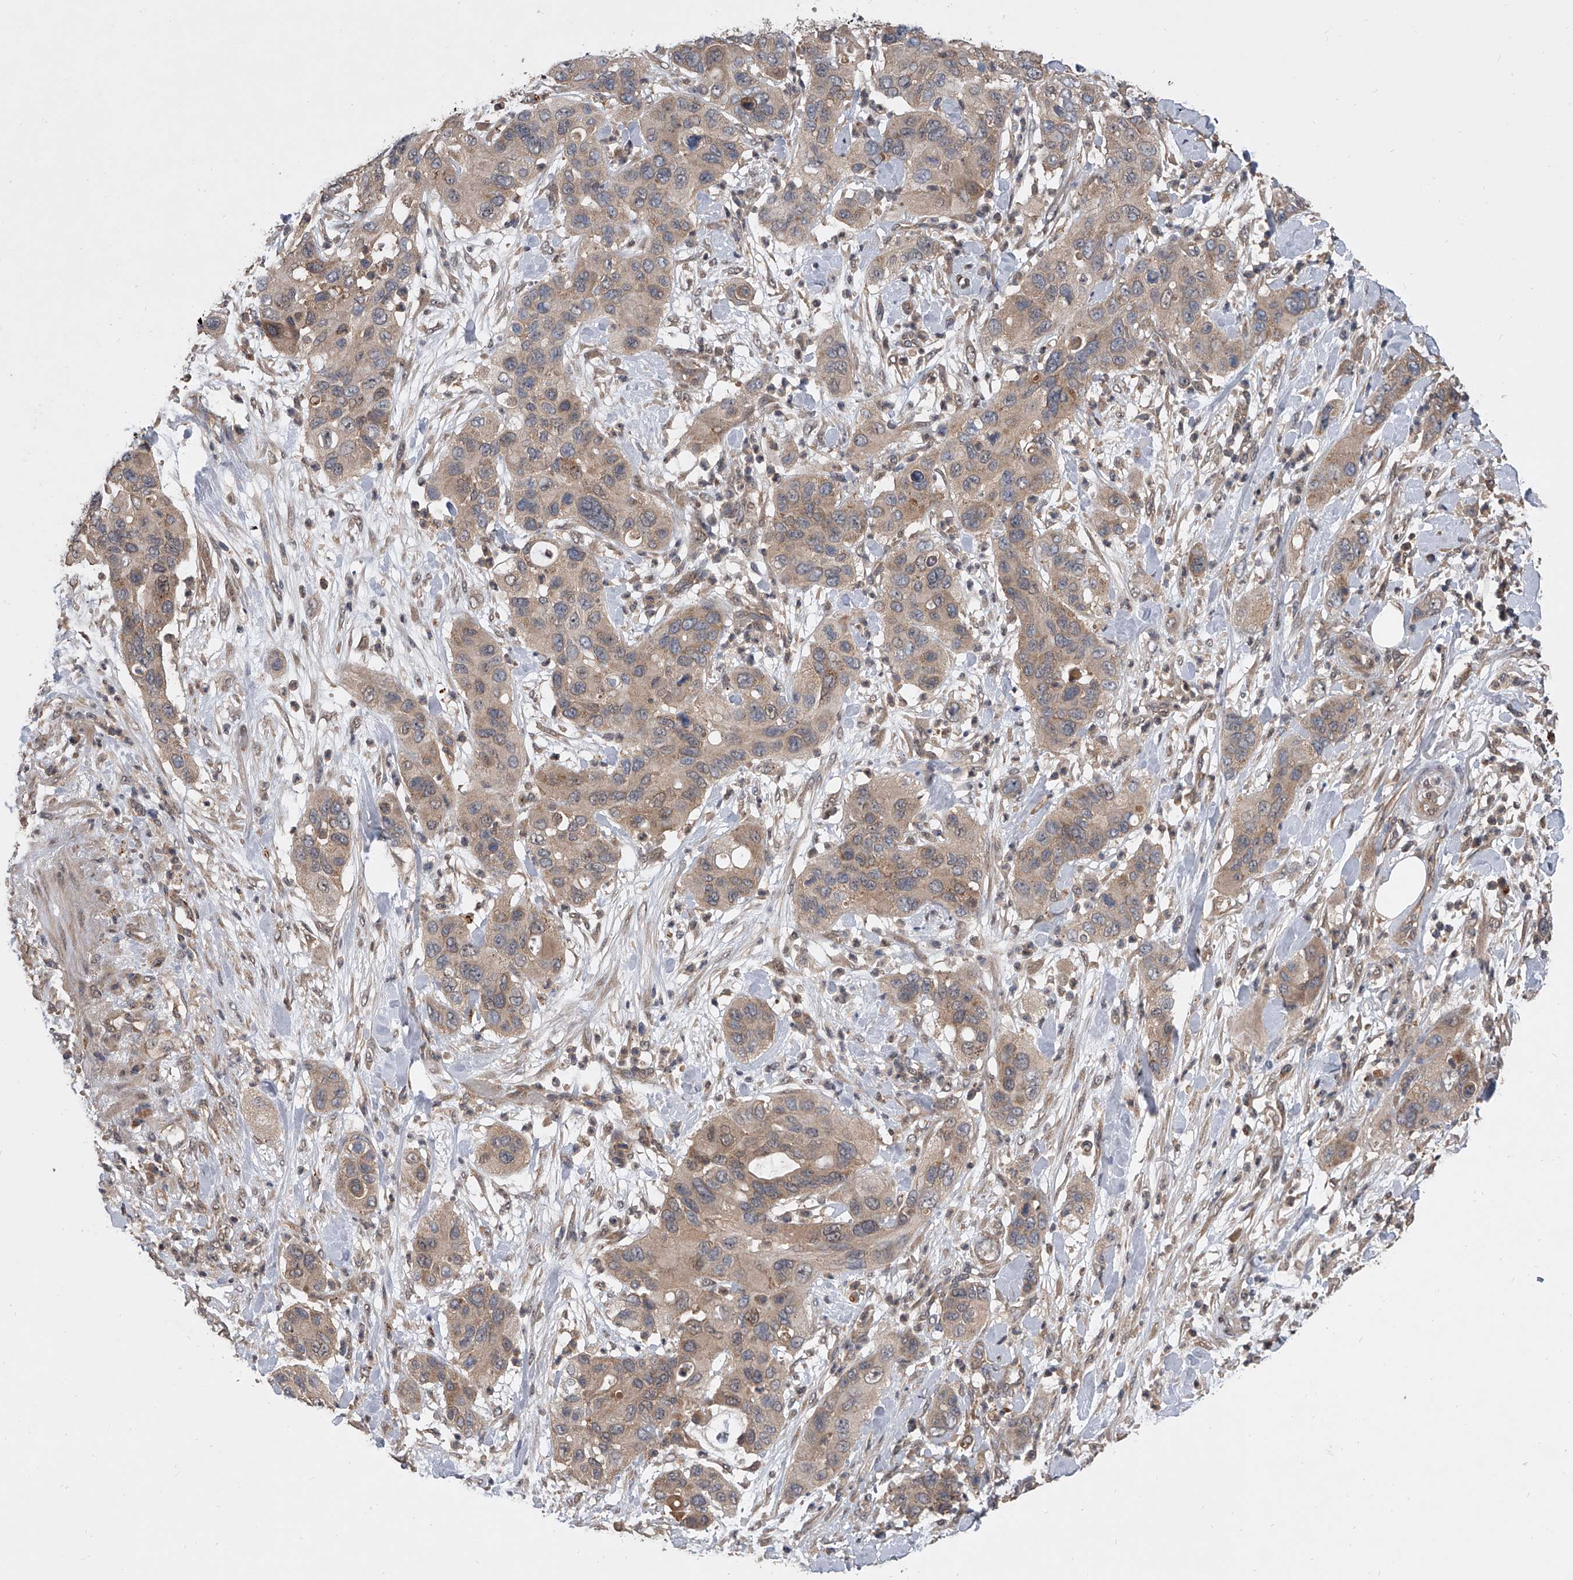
{"staining": {"intensity": "weak", "quantity": "25%-75%", "location": "cytoplasmic/membranous"}, "tissue": "pancreatic cancer", "cell_type": "Tumor cells", "image_type": "cancer", "snomed": [{"axis": "morphology", "description": "Adenocarcinoma, NOS"}, {"axis": "topography", "description": "Pancreas"}], "caption": "Weak cytoplasmic/membranous protein expression is identified in about 25%-75% of tumor cells in adenocarcinoma (pancreatic). Immunohistochemistry (ihc) stains the protein in brown and the nuclei are stained blue.", "gene": "GEMIN8", "patient": {"sex": "female", "age": 71}}